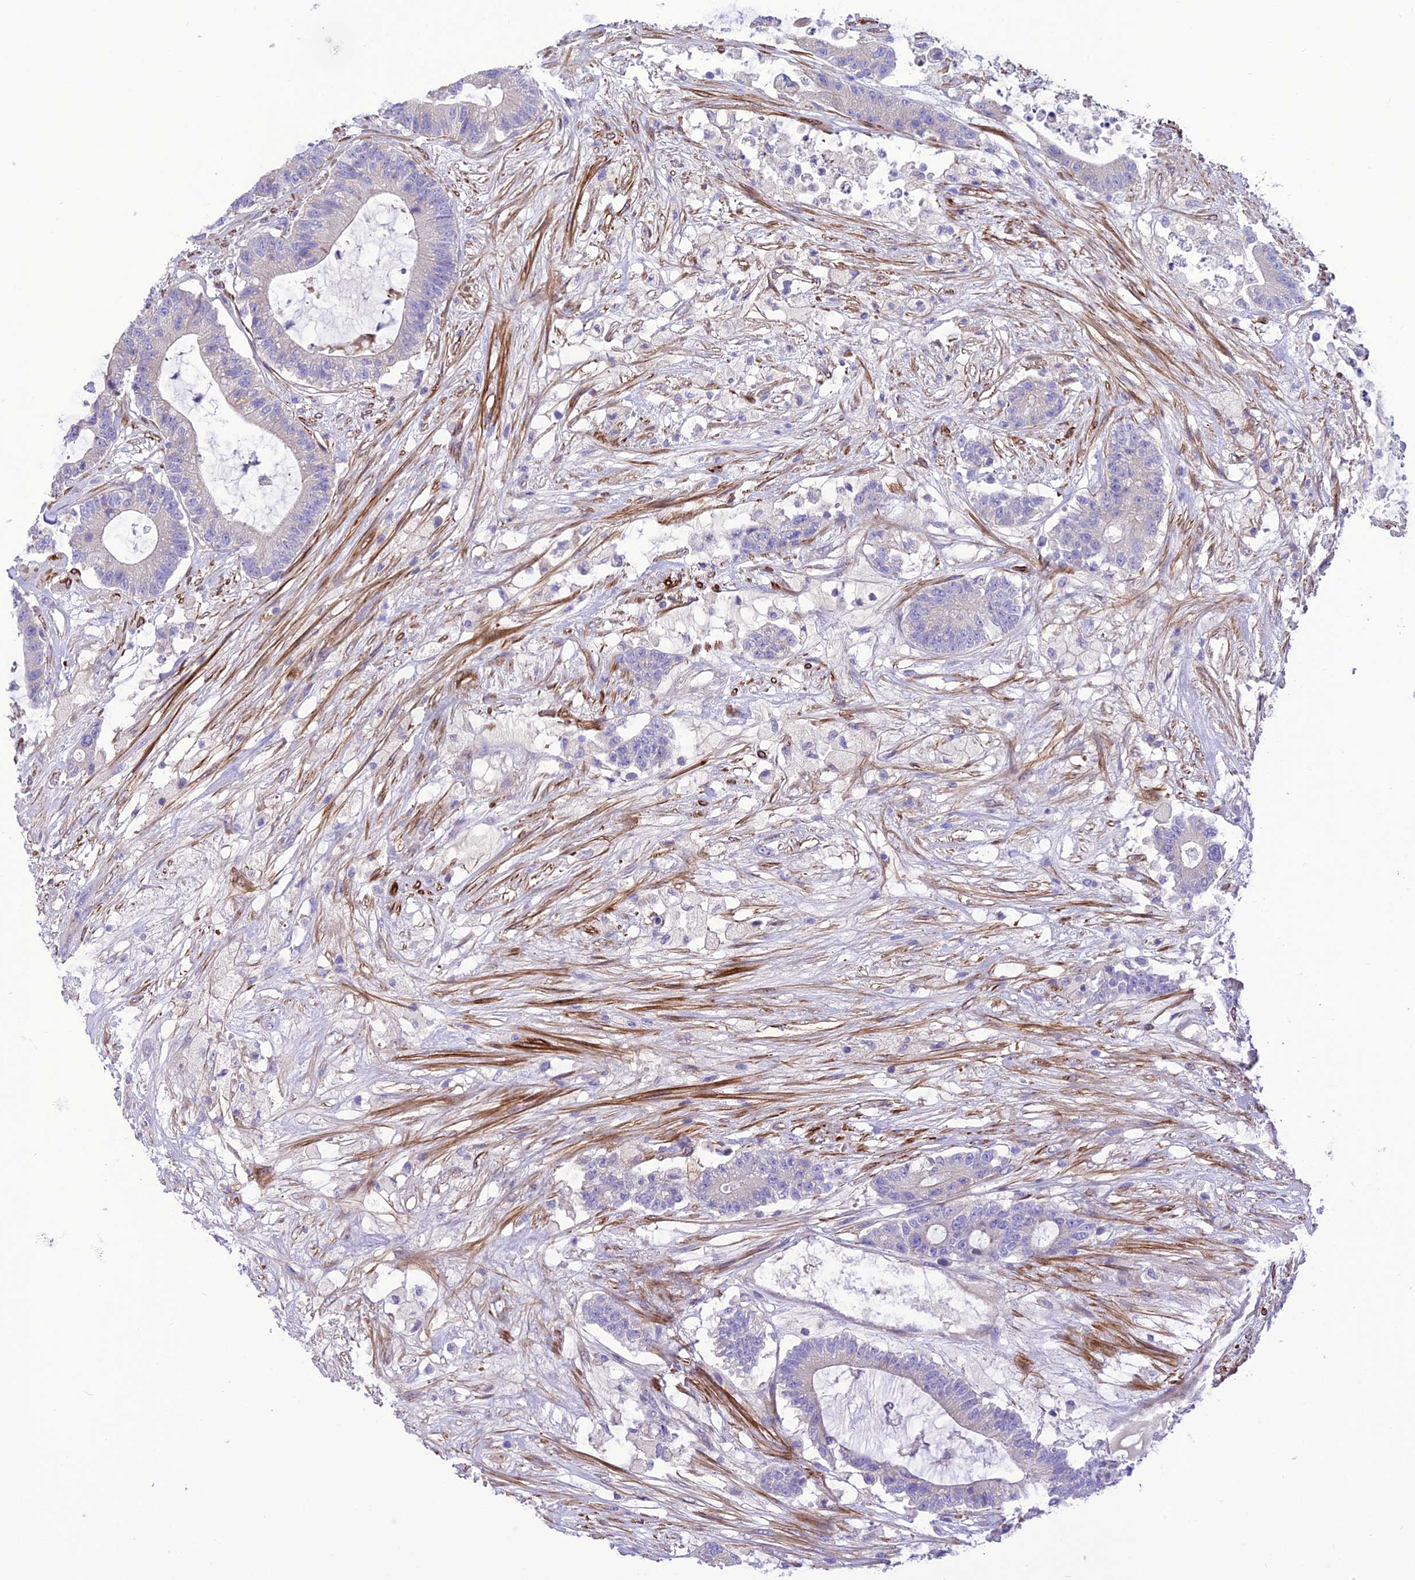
{"staining": {"intensity": "negative", "quantity": "none", "location": "none"}, "tissue": "colorectal cancer", "cell_type": "Tumor cells", "image_type": "cancer", "snomed": [{"axis": "morphology", "description": "Adenocarcinoma, NOS"}, {"axis": "topography", "description": "Colon"}], "caption": "Immunohistochemical staining of human adenocarcinoma (colorectal) demonstrates no significant positivity in tumor cells.", "gene": "FRA10AC1", "patient": {"sex": "female", "age": 84}}